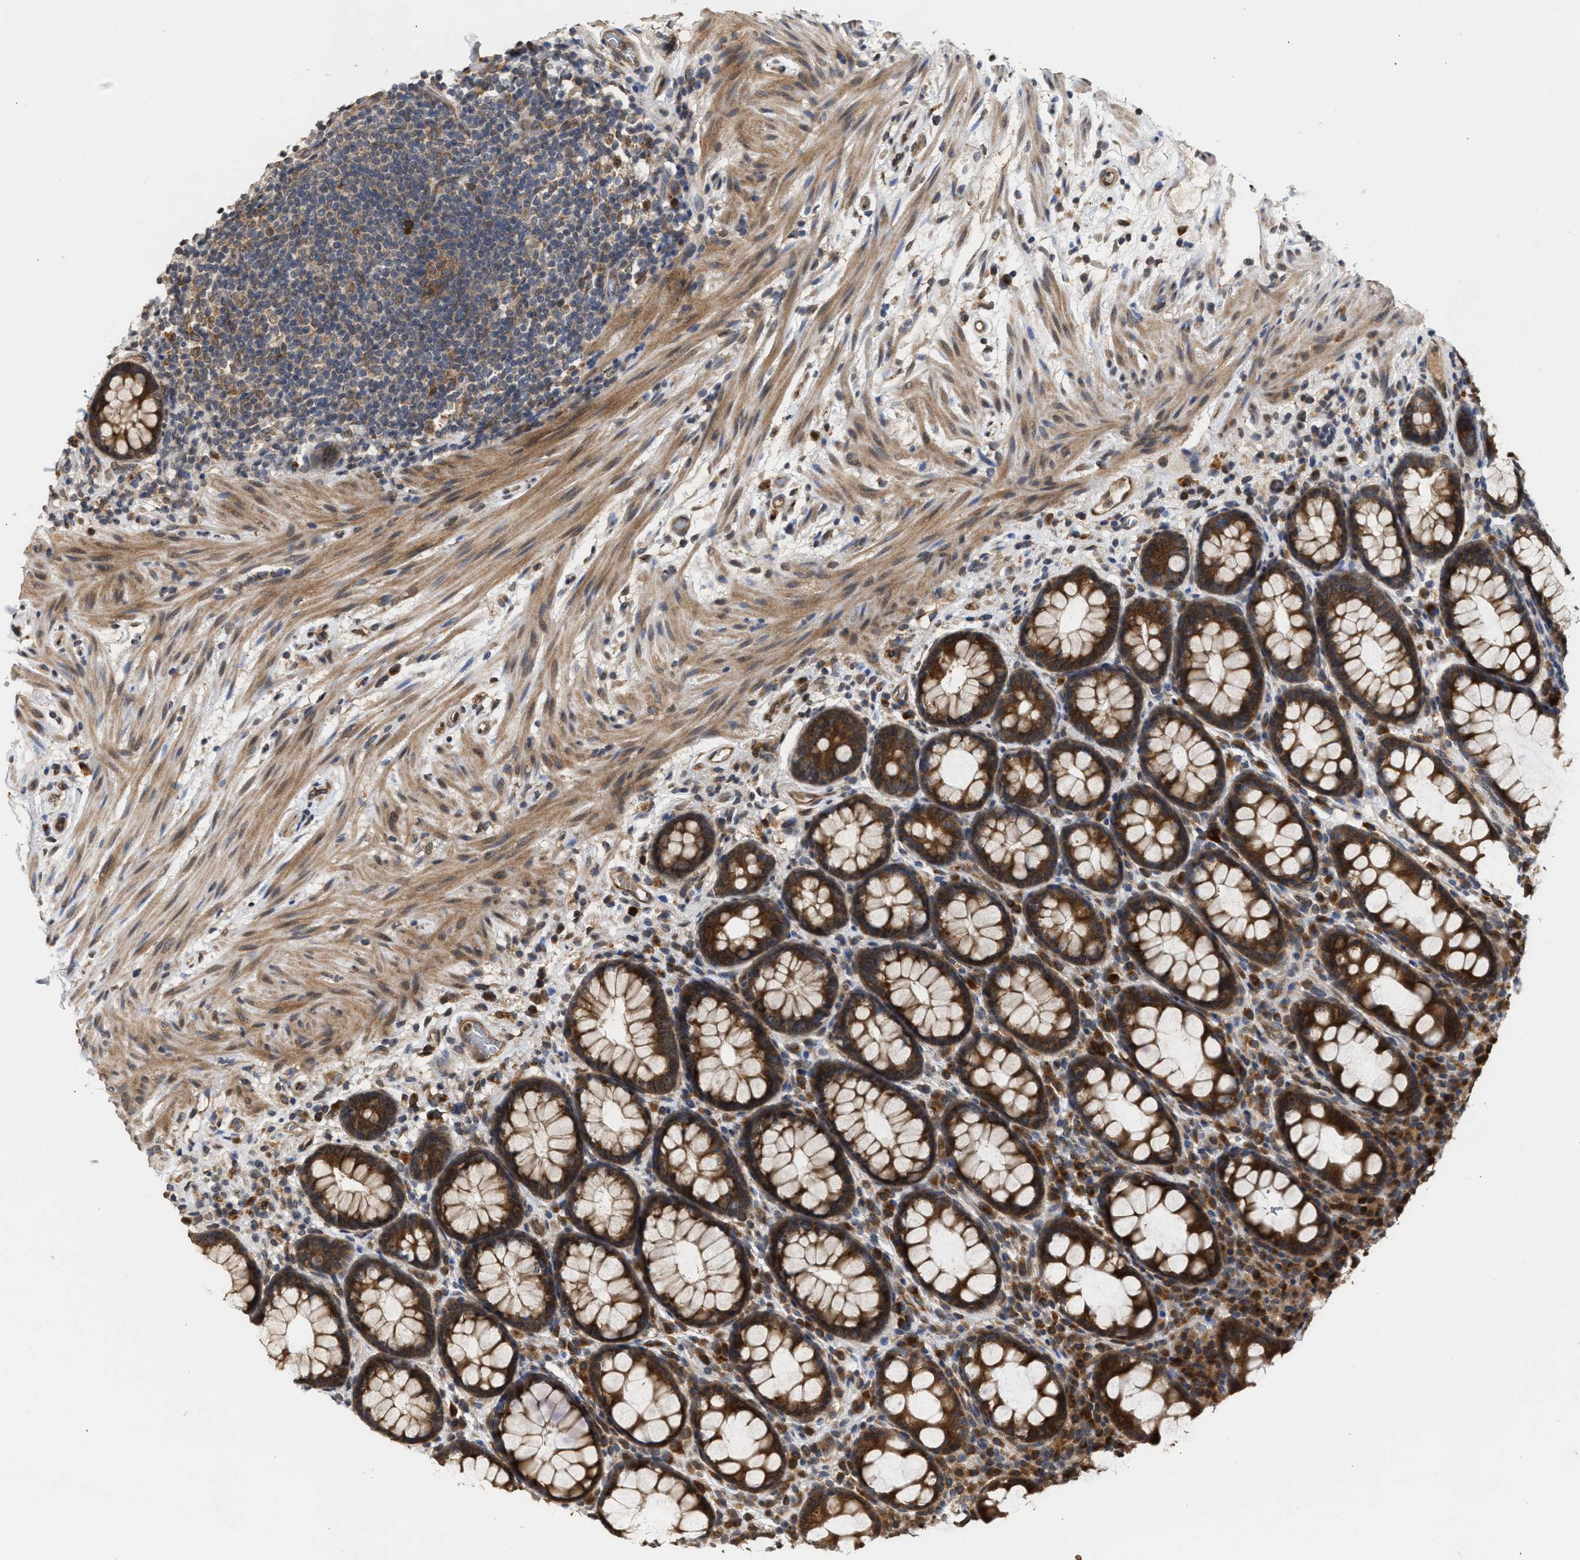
{"staining": {"intensity": "strong", "quantity": ">75%", "location": "cytoplasmic/membranous"}, "tissue": "rectum", "cell_type": "Glandular cells", "image_type": "normal", "snomed": [{"axis": "morphology", "description": "Normal tissue, NOS"}, {"axis": "topography", "description": "Rectum"}], "caption": "Immunohistochemical staining of benign rectum shows high levels of strong cytoplasmic/membranous positivity in approximately >75% of glandular cells.", "gene": "SAR1A", "patient": {"sex": "male", "age": 92}}